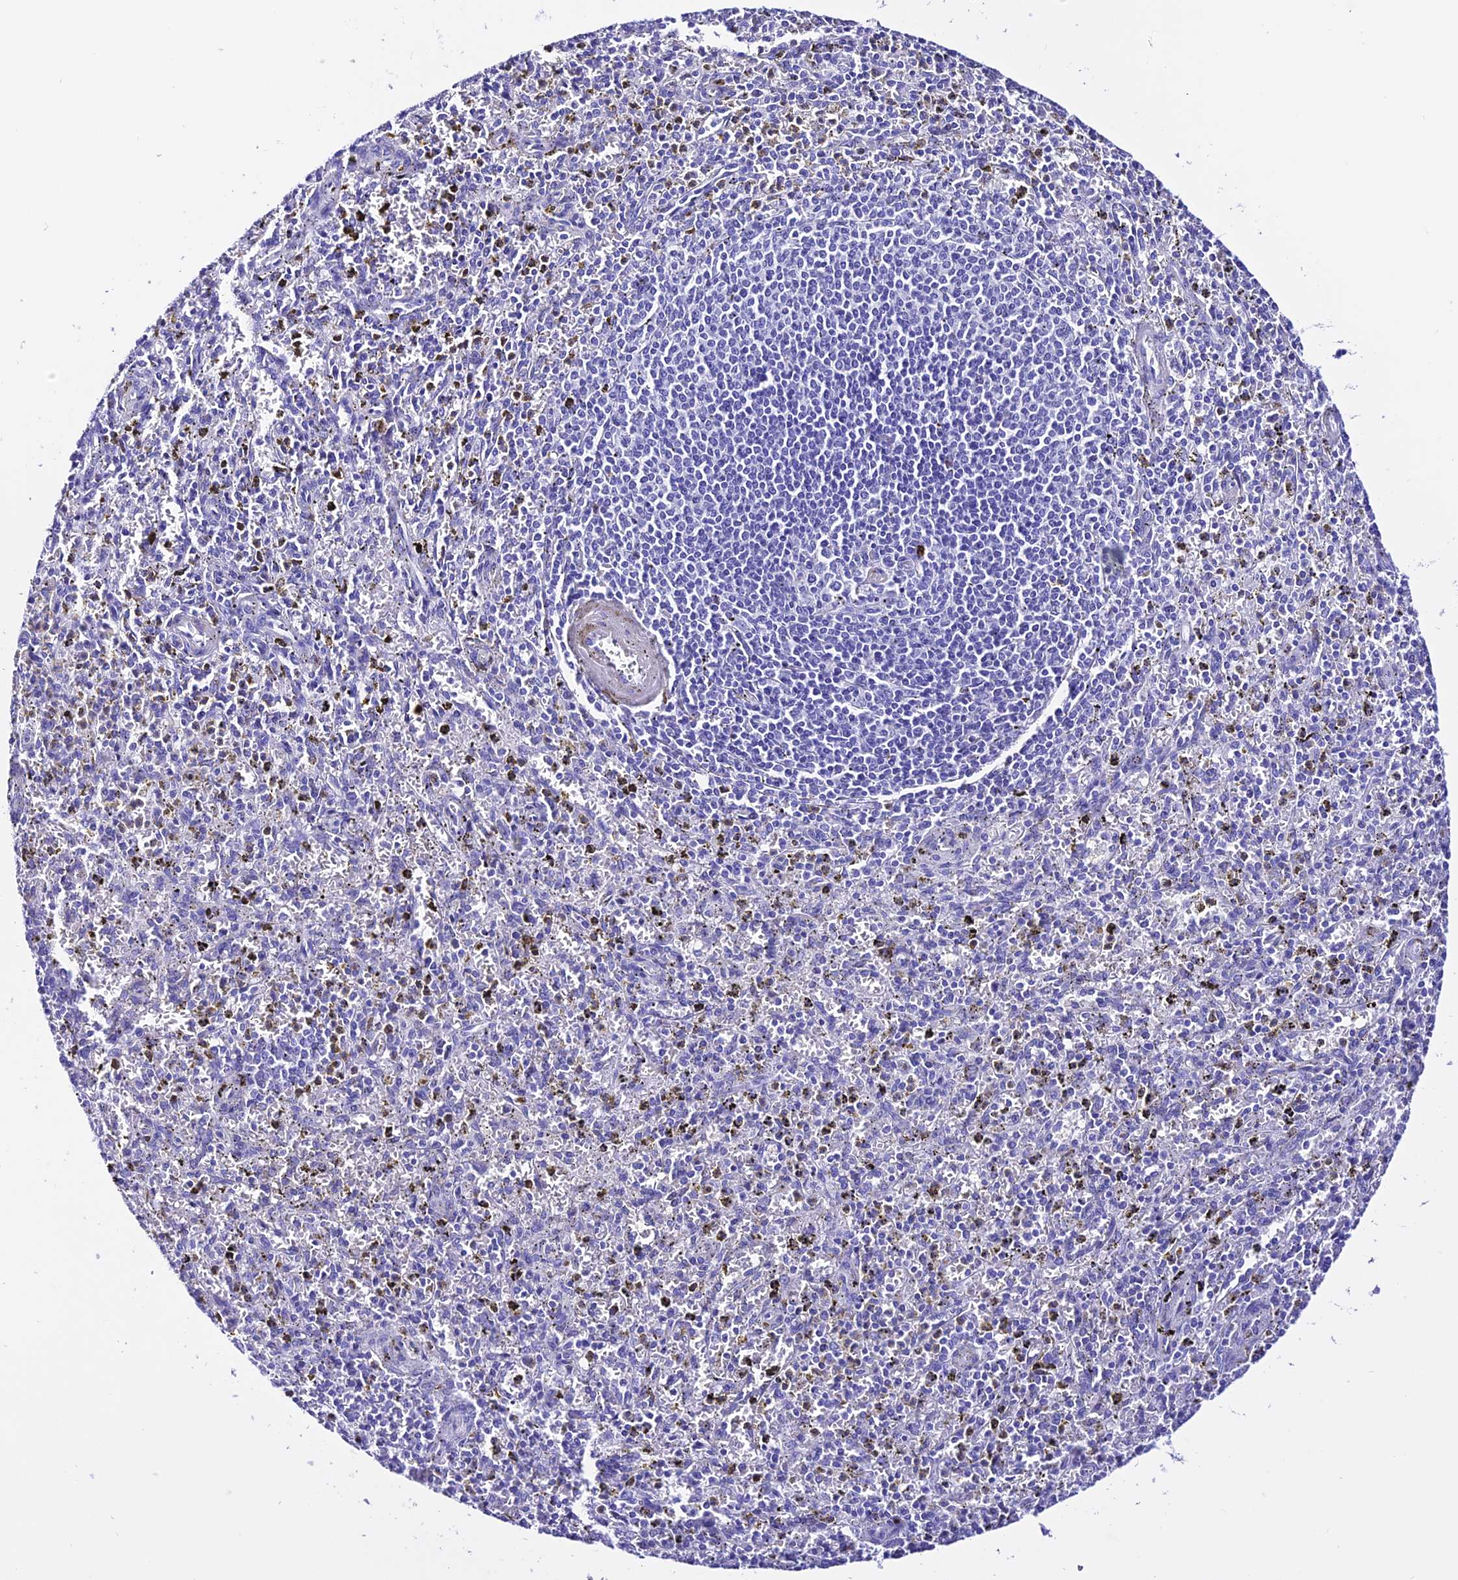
{"staining": {"intensity": "negative", "quantity": "none", "location": "none"}, "tissue": "spleen", "cell_type": "Cells in red pulp", "image_type": "normal", "snomed": [{"axis": "morphology", "description": "Normal tissue, NOS"}, {"axis": "topography", "description": "Spleen"}], "caption": "The histopathology image displays no significant positivity in cells in red pulp of spleen.", "gene": "TRMT44", "patient": {"sex": "male", "age": 72}}